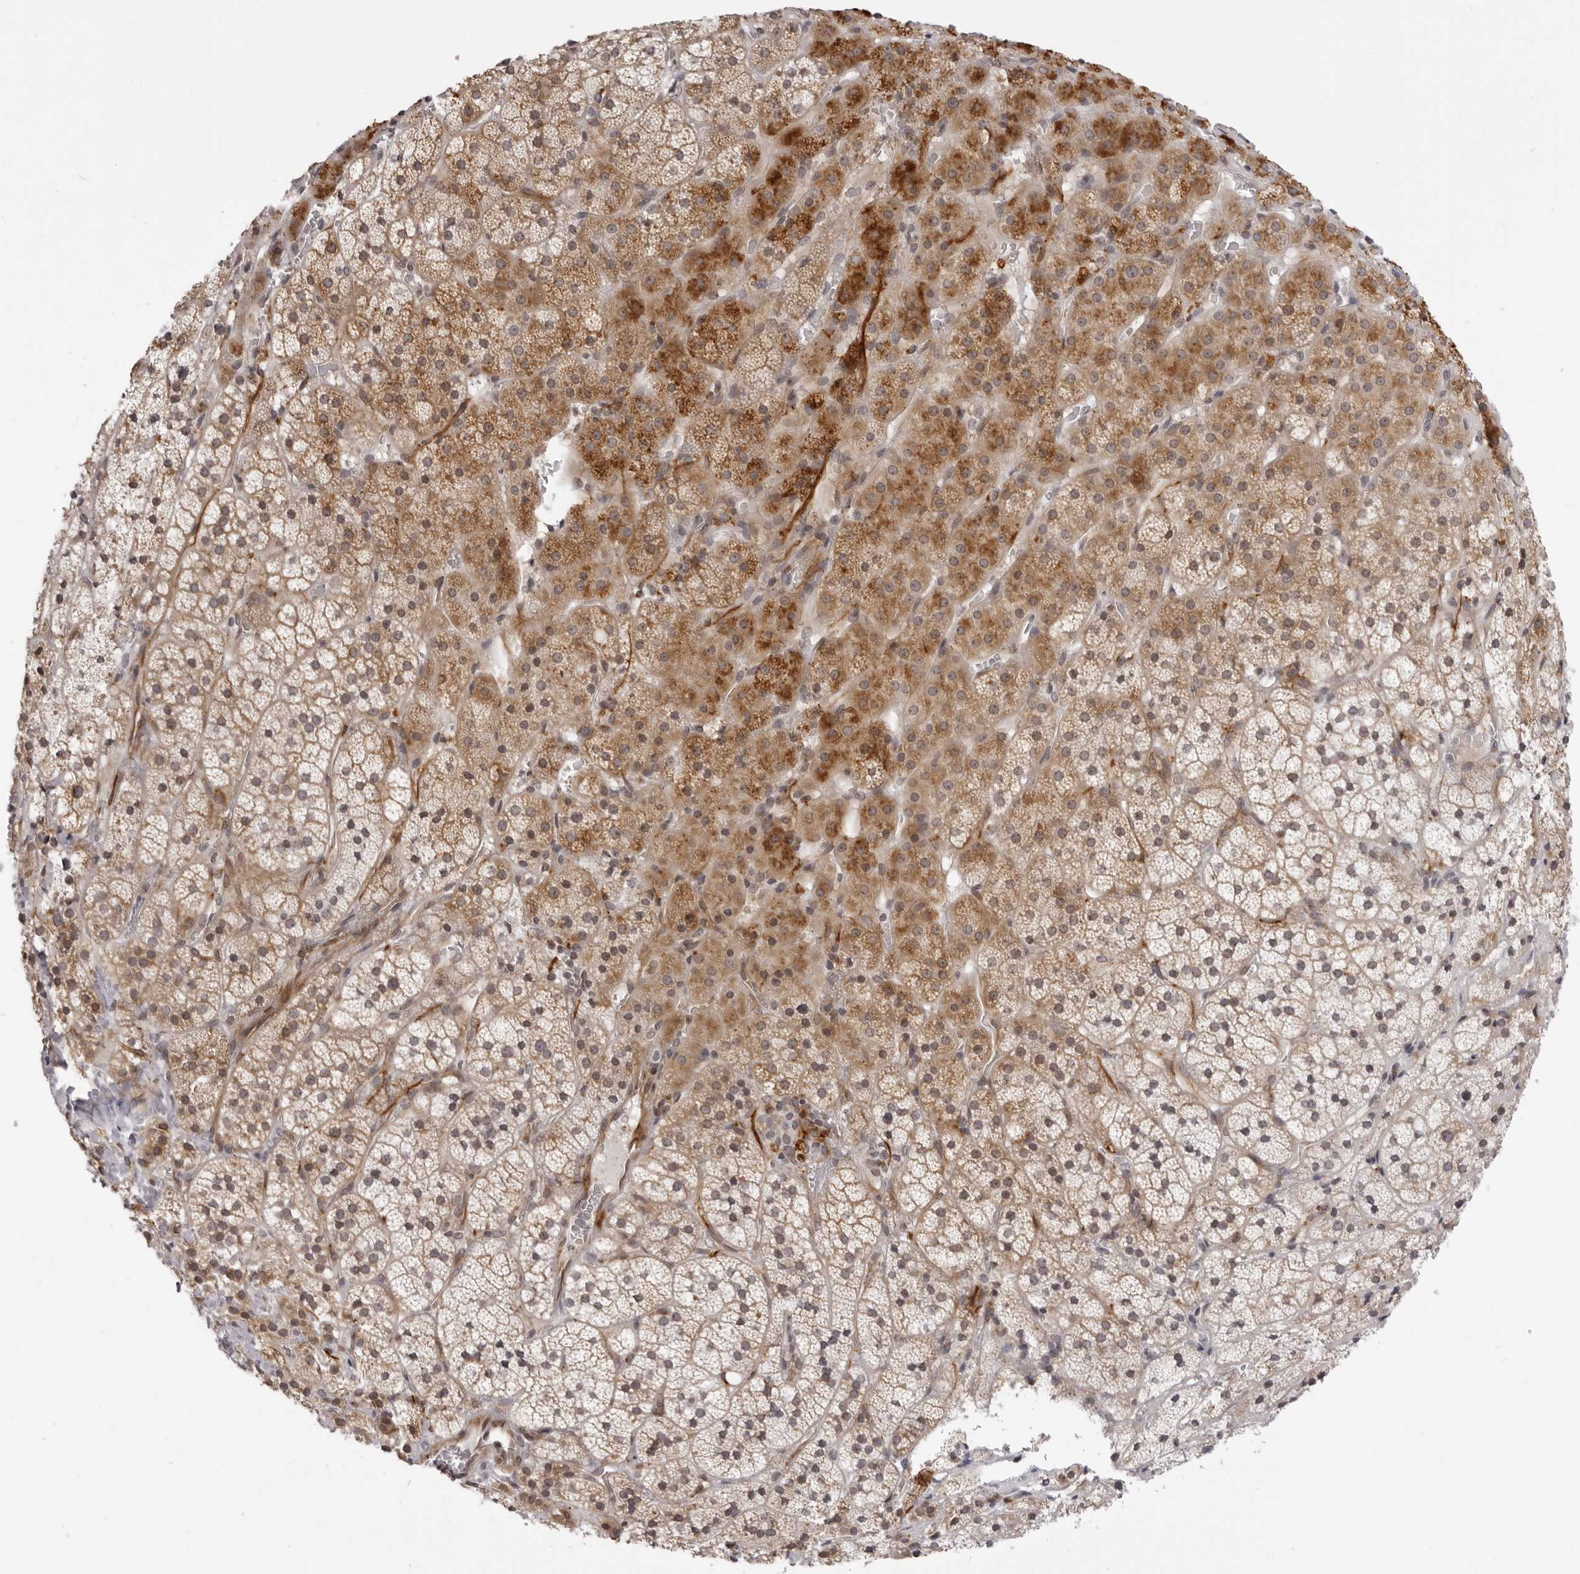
{"staining": {"intensity": "moderate", "quantity": ">75%", "location": "cytoplasmic/membranous"}, "tissue": "adrenal gland", "cell_type": "Glandular cells", "image_type": "normal", "snomed": [{"axis": "morphology", "description": "Normal tissue, NOS"}, {"axis": "topography", "description": "Adrenal gland"}], "caption": "Immunohistochemistry (DAB (3,3'-diaminobenzidine)) staining of normal human adrenal gland displays moderate cytoplasmic/membranous protein staining in approximately >75% of glandular cells.", "gene": "SUGCT", "patient": {"sex": "female", "age": 44}}